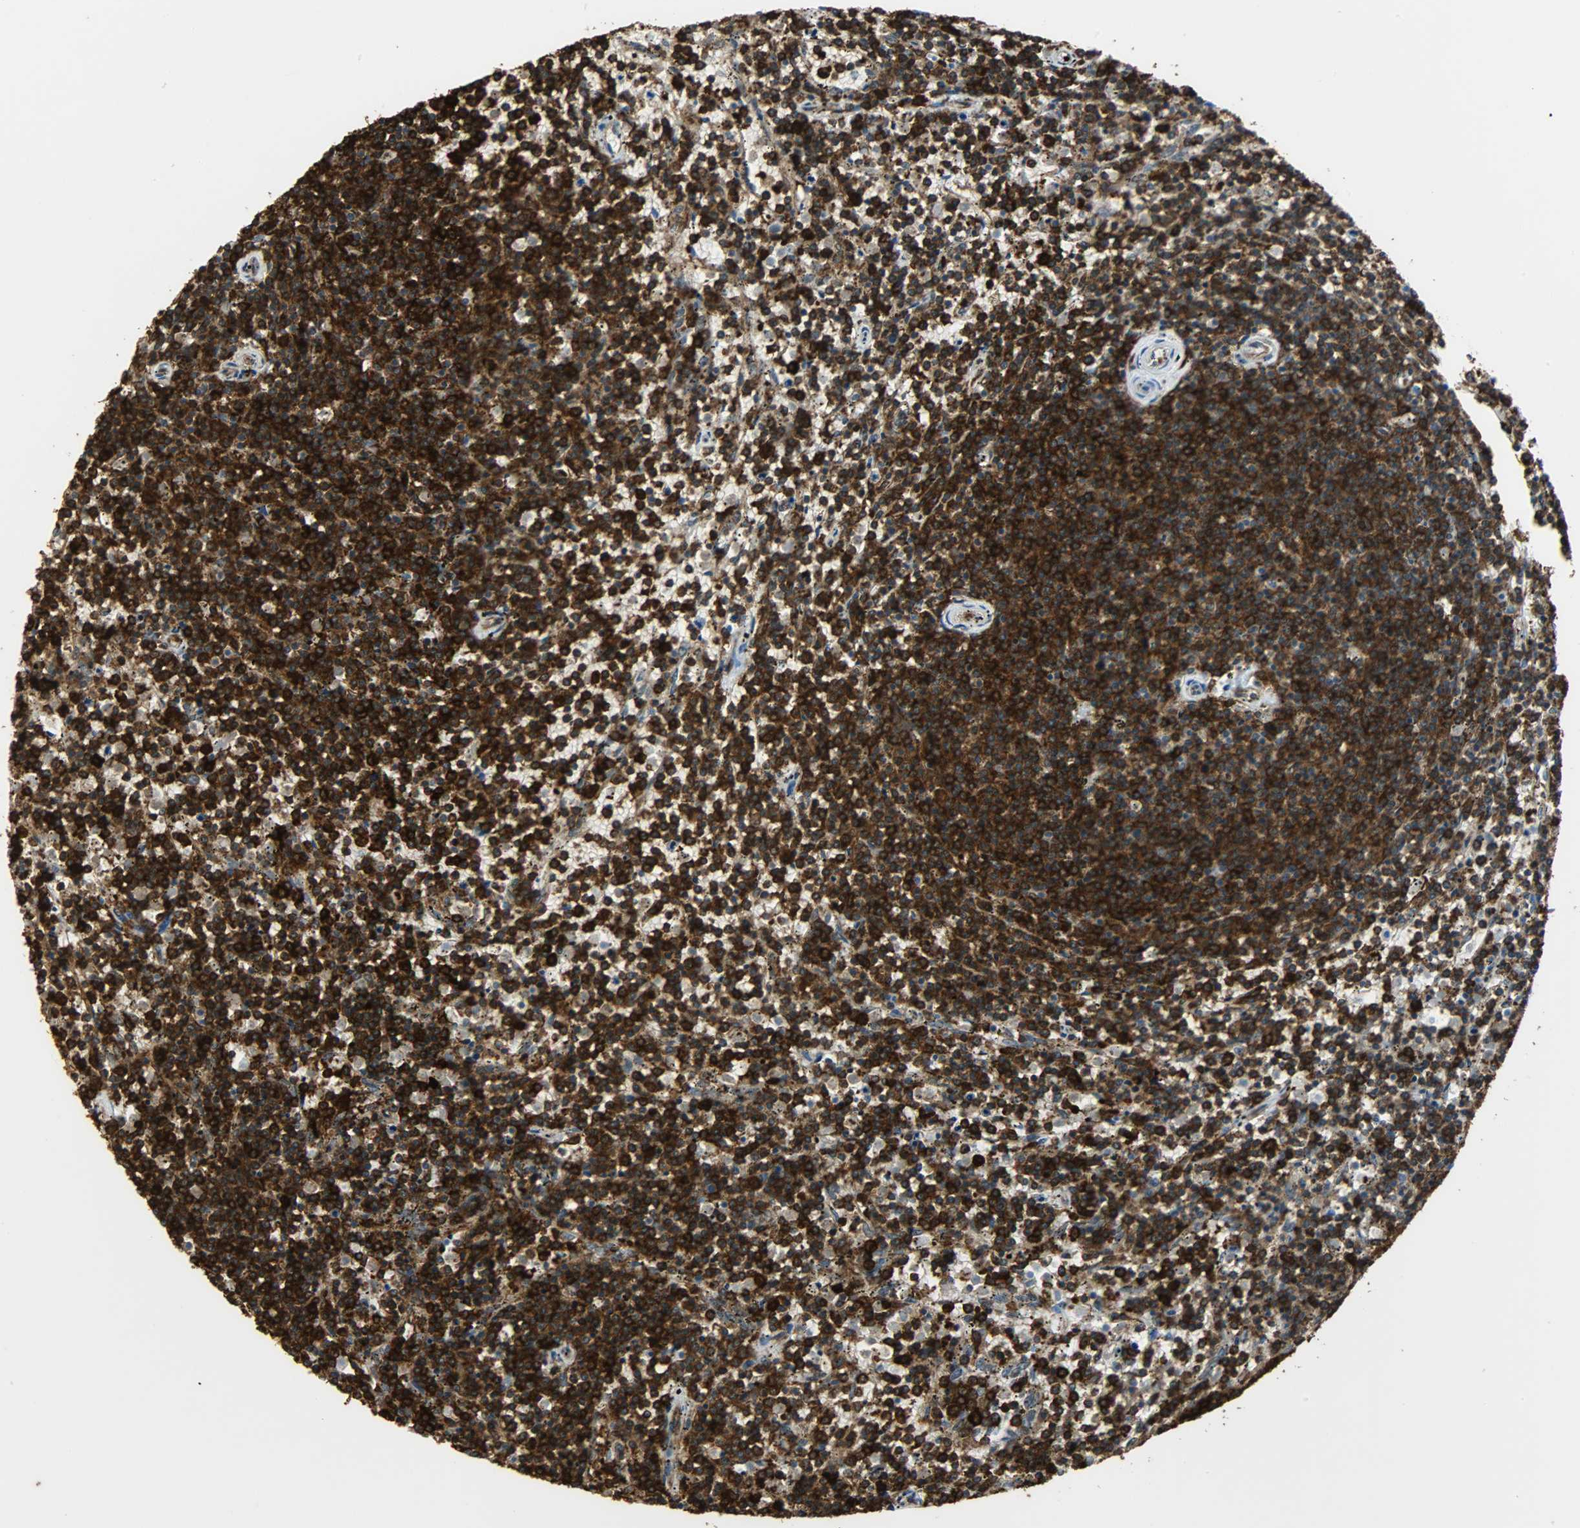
{"staining": {"intensity": "strong", "quantity": ">75%", "location": "cytoplasmic/membranous,nuclear"}, "tissue": "lymphoma", "cell_type": "Tumor cells", "image_type": "cancer", "snomed": [{"axis": "morphology", "description": "Malignant lymphoma, non-Hodgkin's type, Low grade"}, {"axis": "topography", "description": "Spleen"}], "caption": "Strong cytoplasmic/membranous and nuclear expression is present in approximately >75% of tumor cells in malignant lymphoma, non-Hodgkin's type (low-grade).", "gene": "VASP", "patient": {"sex": "female", "age": 50}}